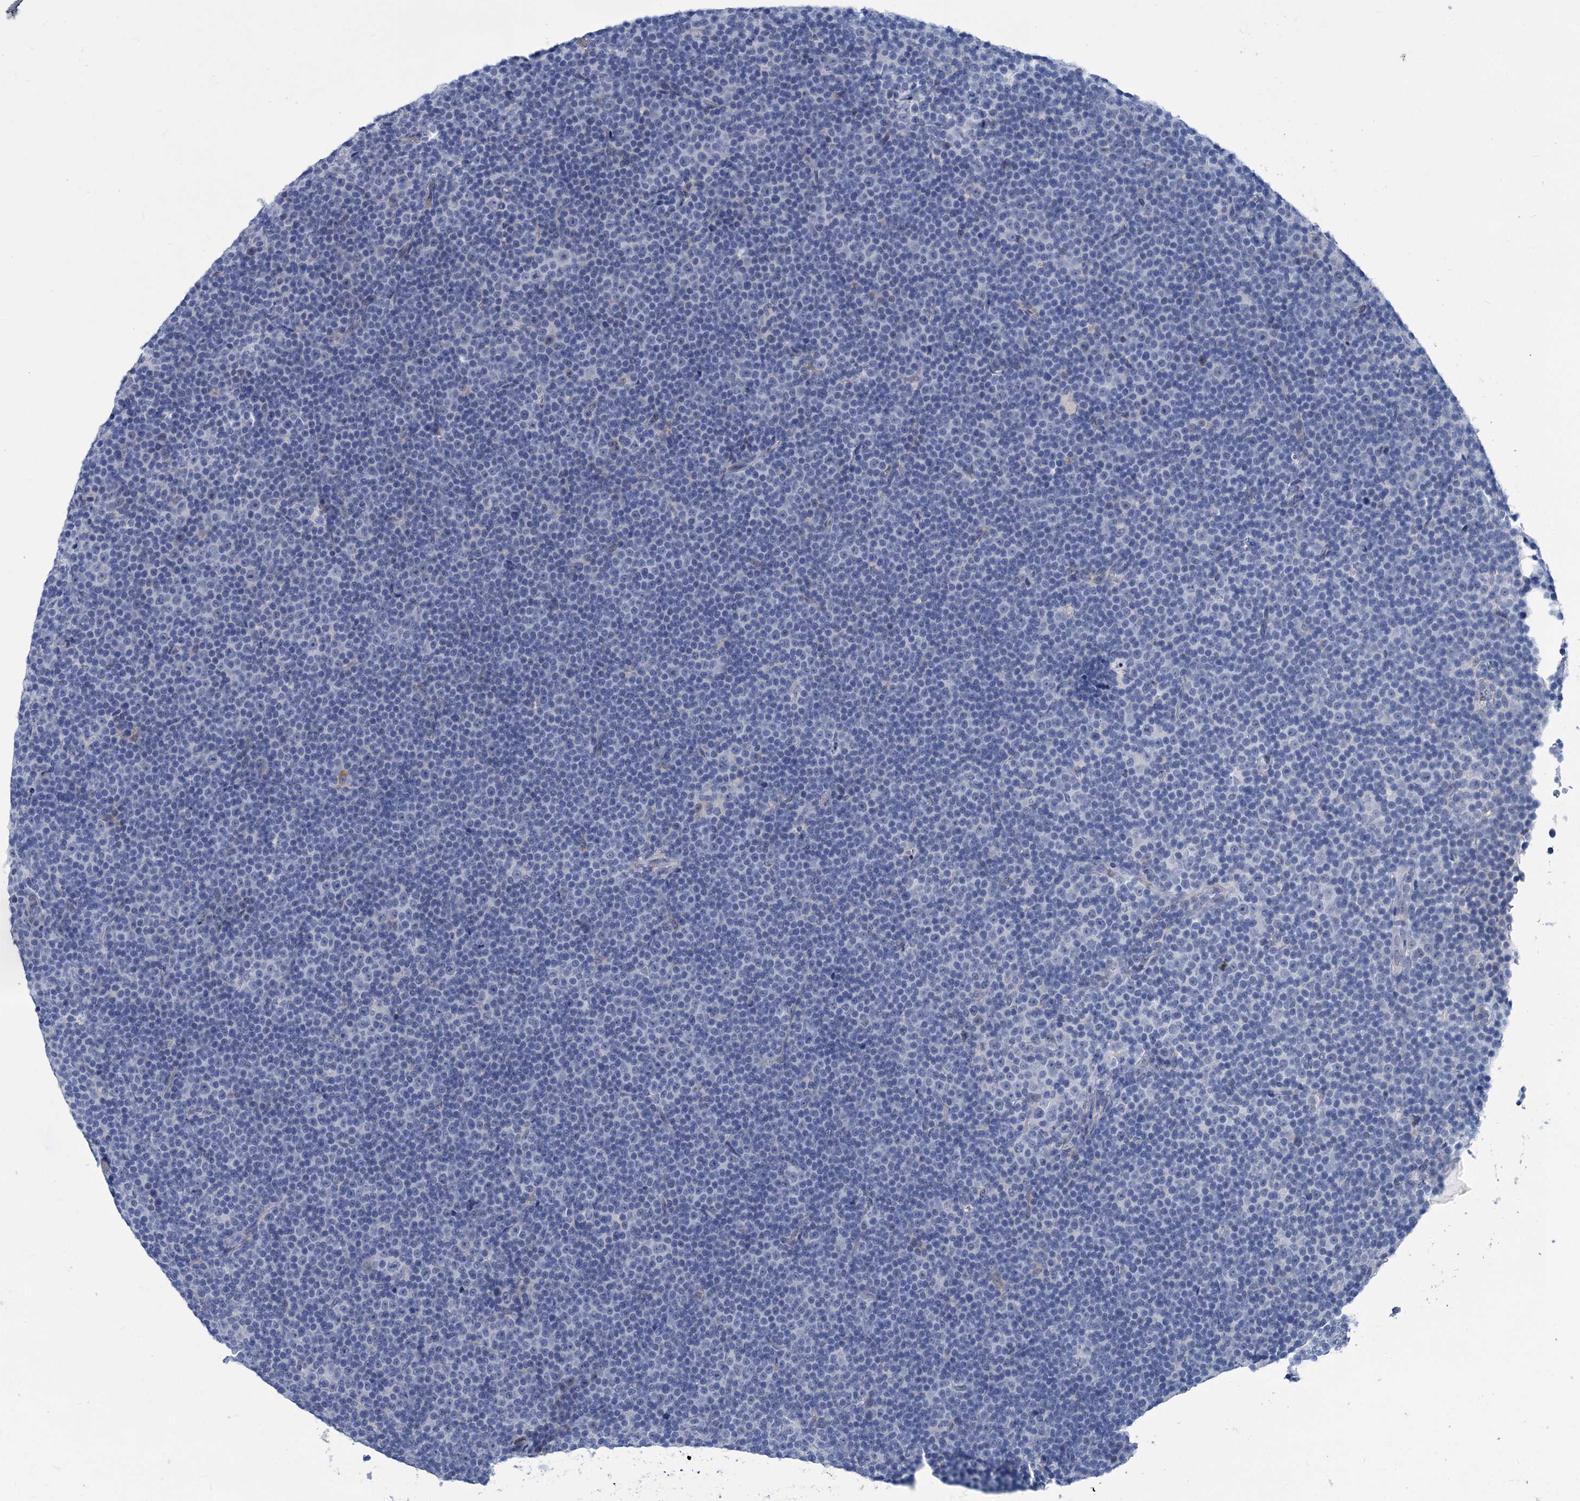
{"staining": {"intensity": "negative", "quantity": "none", "location": "none"}, "tissue": "lymphoma", "cell_type": "Tumor cells", "image_type": "cancer", "snomed": [{"axis": "morphology", "description": "Malignant lymphoma, non-Hodgkin's type, Low grade"}, {"axis": "topography", "description": "Lymph node"}], "caption": "The photomicrograph shows no significant staining in tumor cells of malignant lymphoma, non-Hodgkin's type (low-grade).", "gene": "NEU3", "patient": {"sex": "female", "age": 67}}